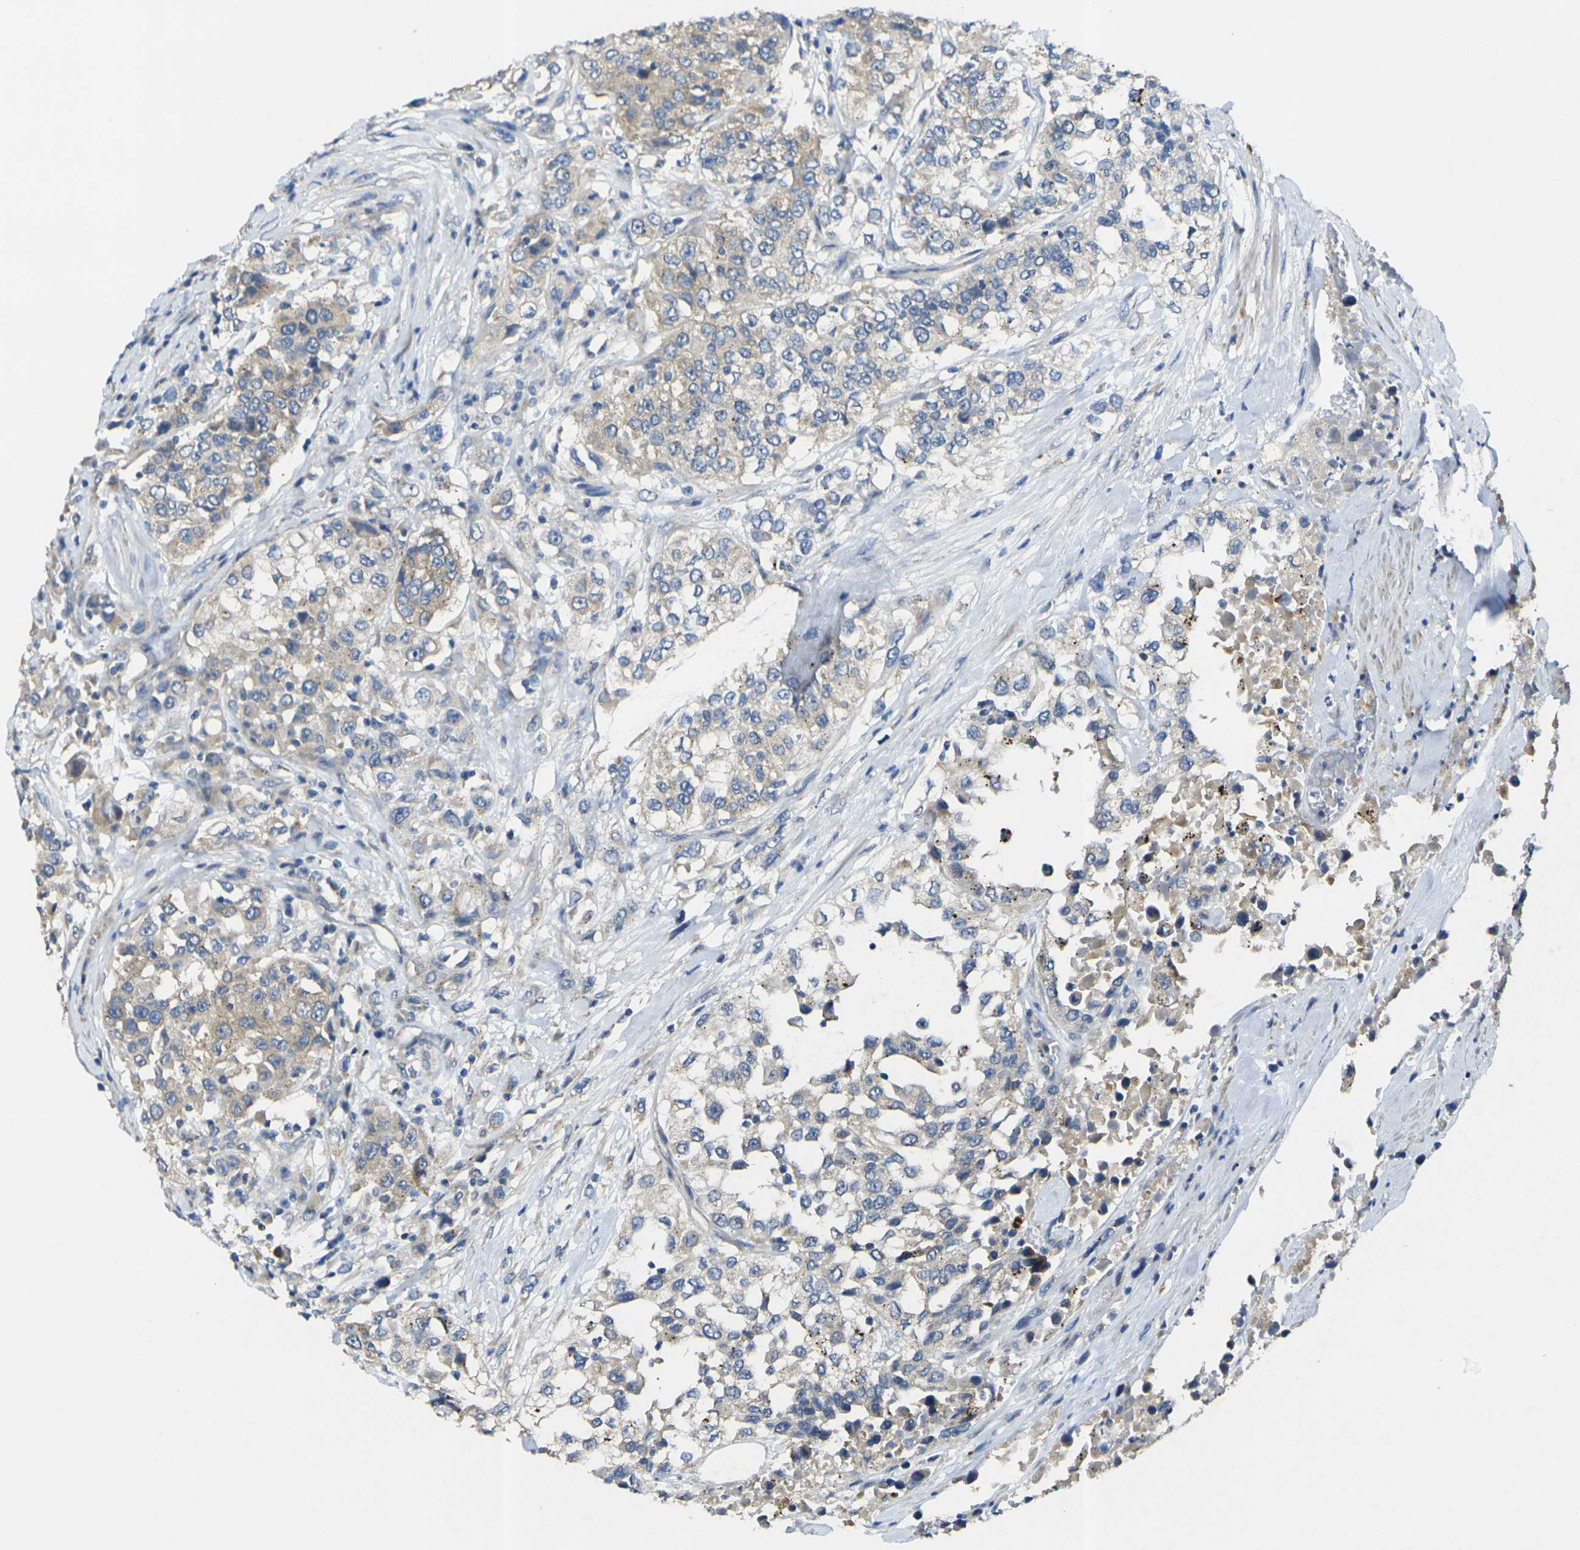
{"staining": {"intensity": "weak", "quantity": ">75%", "location": "cytoplasmic/membranous"}, "tissue": "urothelial cancer", "cell_type": "Tumor cells", "image_type": "cancer", "snomed": [{"axis": "morphology", "description": "Urothelial carcinoma, High grade"}, {"axis": "topography", "description": "Urinary bladder"}], "caption": "High-power microscopy captured an IHC image of urothelial cancer, revealing weak cytoplasmic/membranous positivity in approximately >75% of tumor cells. (brown staining indicates protein expression, while blue staining denotes nuclei).", "gene": "GNA12", "patient": {"sex": "female", "age": 80}}